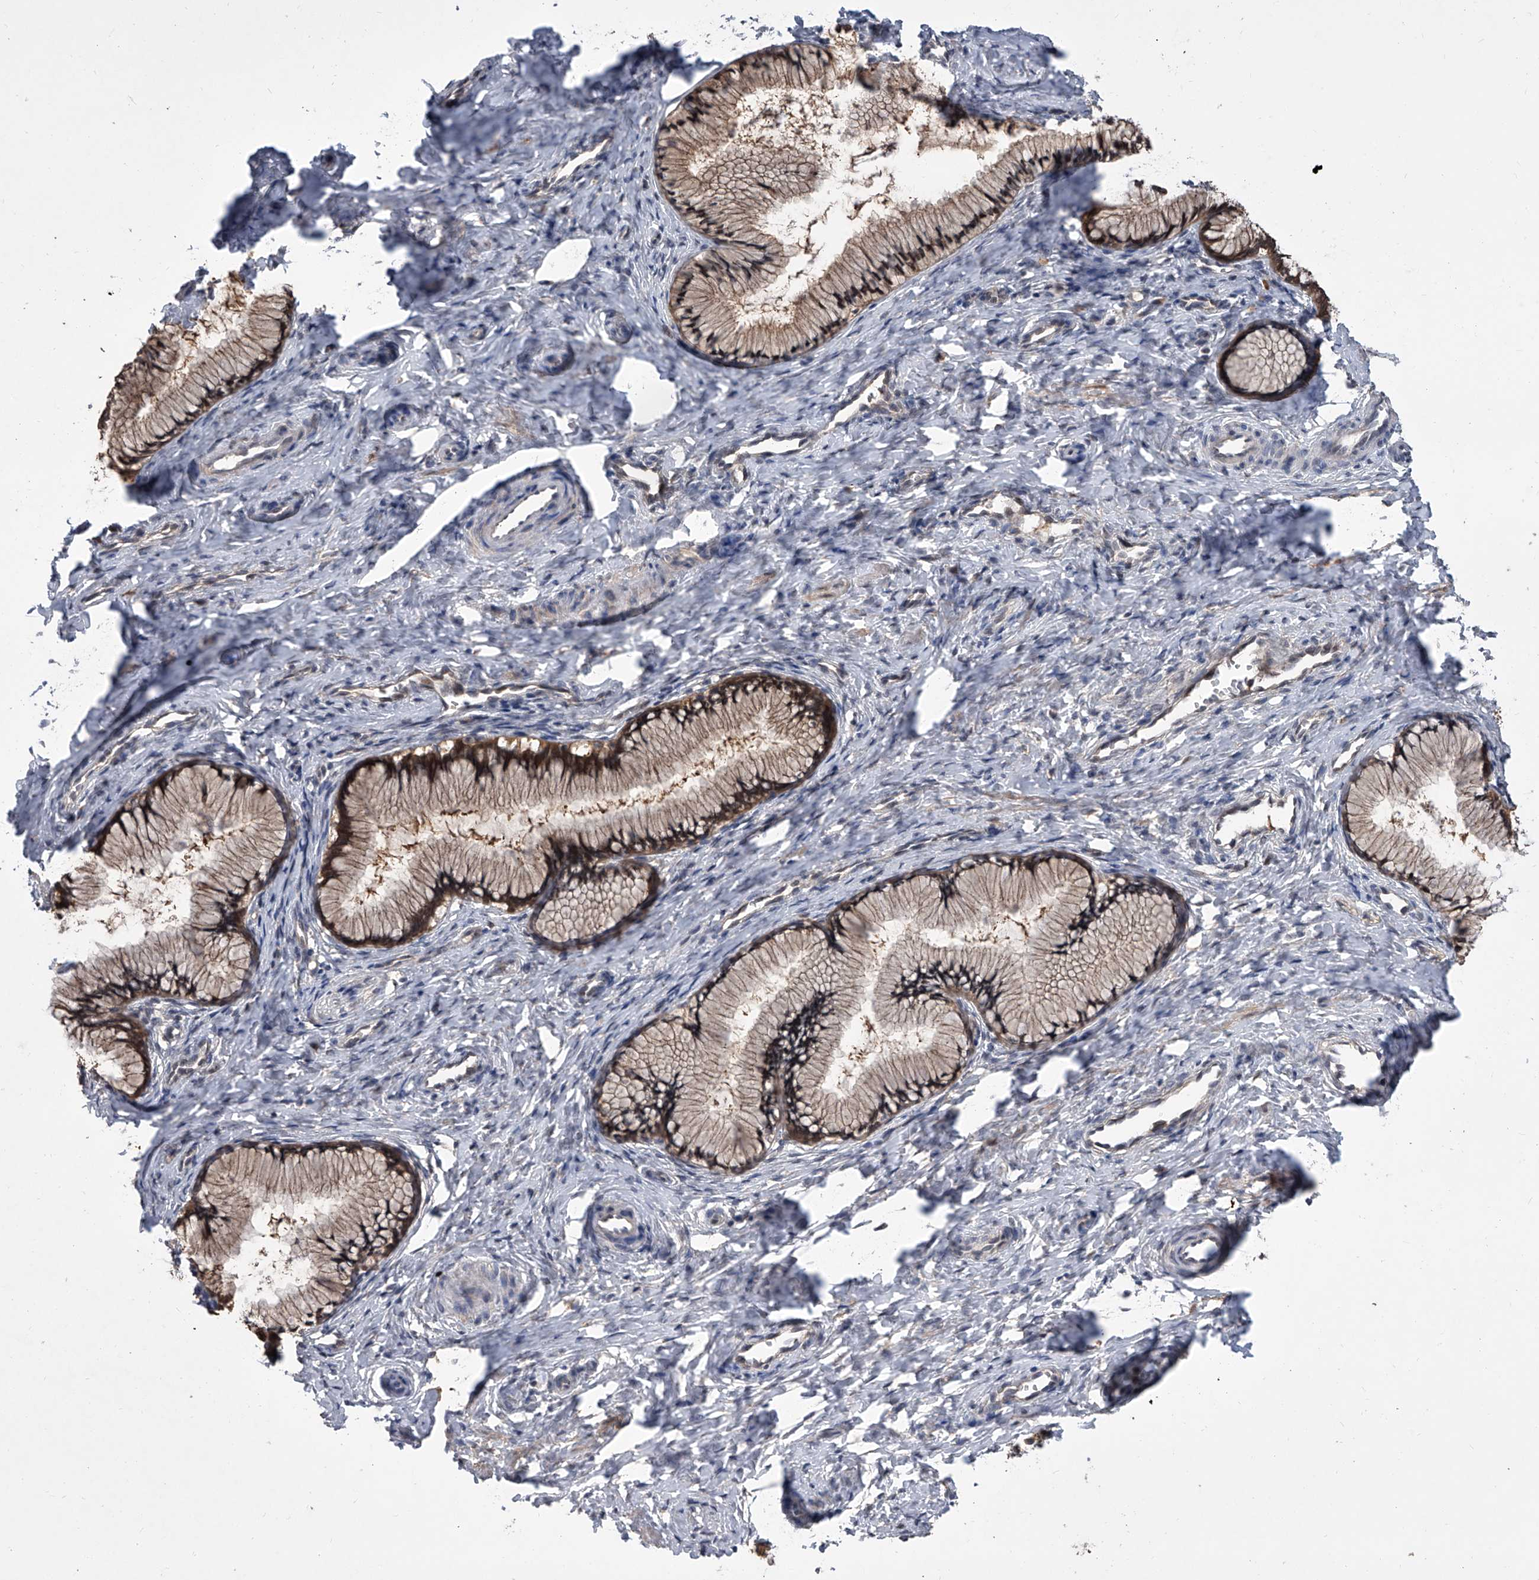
{"staining": {"intensity": "moderate", "quantity": ">75%", "location": "cytoplasmic/membranous"}, "tissue": "cervix", "cell_type": "Glandular cells", "image_type": "normal", "snomed": [{"axis": "morphology", "description": "Normal tissue, NOS"}, {"axis": "topography", "description": "Cervix"}], "caption": "An IHC micrograph of benign tissue is shown. Protein staining in brown shows moderate cytoplasmic/membranous positivity in cervix within glandular cells.", "gene": "BHLHE23", "patient": {"sex": "female", "age": 27}}